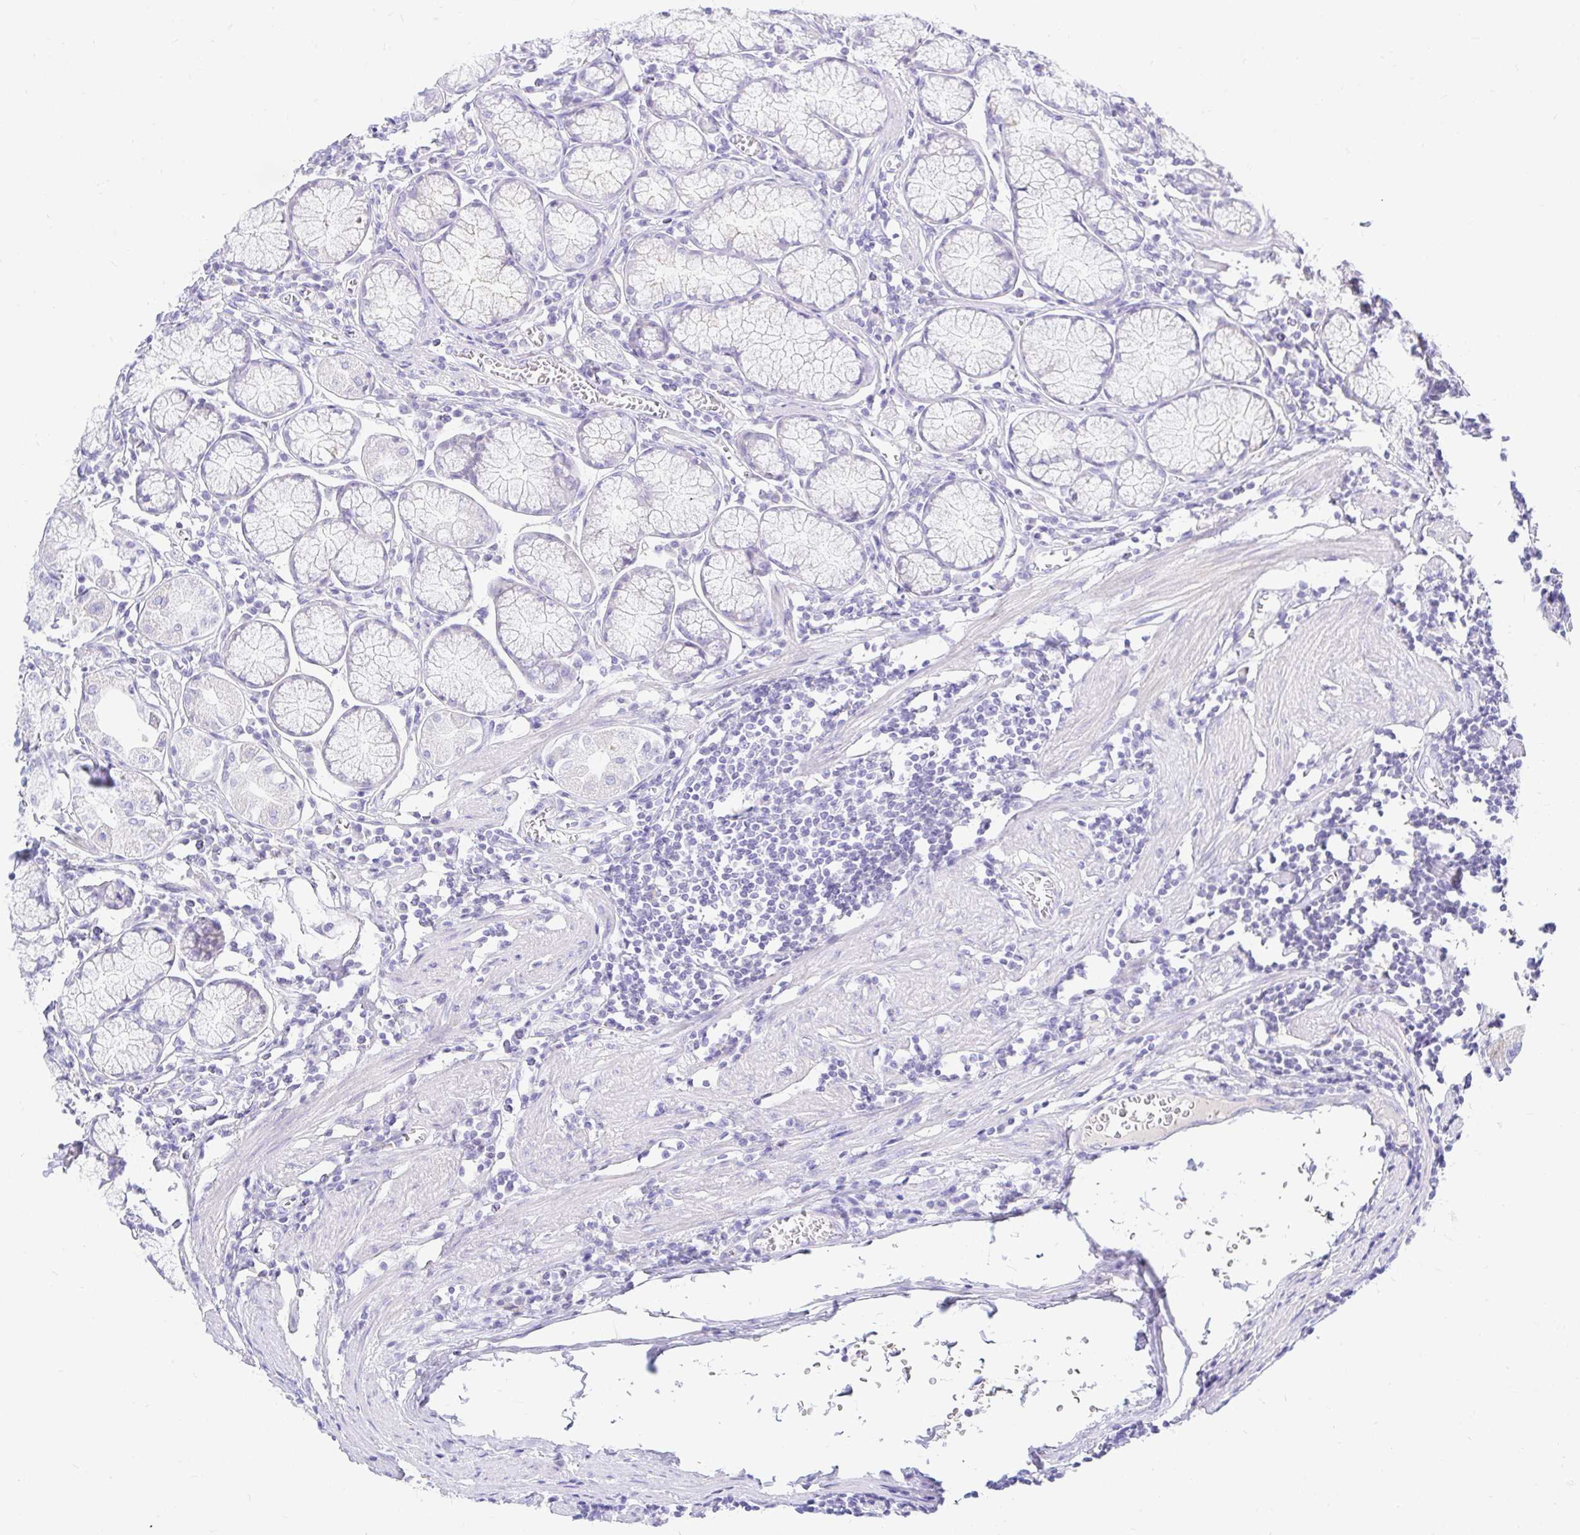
{"staining": {"intensity": "weak", "quantity": "<25%", "location": "cytoplasmic/membranous"}, "tissue": "stomach", "cell_type": "Glandular cells", "image_type": "normal", "snomed": [{"axis": "morphology", "description": "Normal tissue, NOS"}, {"axis": "topography", "description": "Stomach"}], "caption": "An image of human stomach is negative for staining in glandular cells. (DAB (3,3'-diaminobenzidine) immunohistochemistry (IHC), high magnification).", "gene": "NR2E1", "patient": {"sex": "male", "age": 55}}